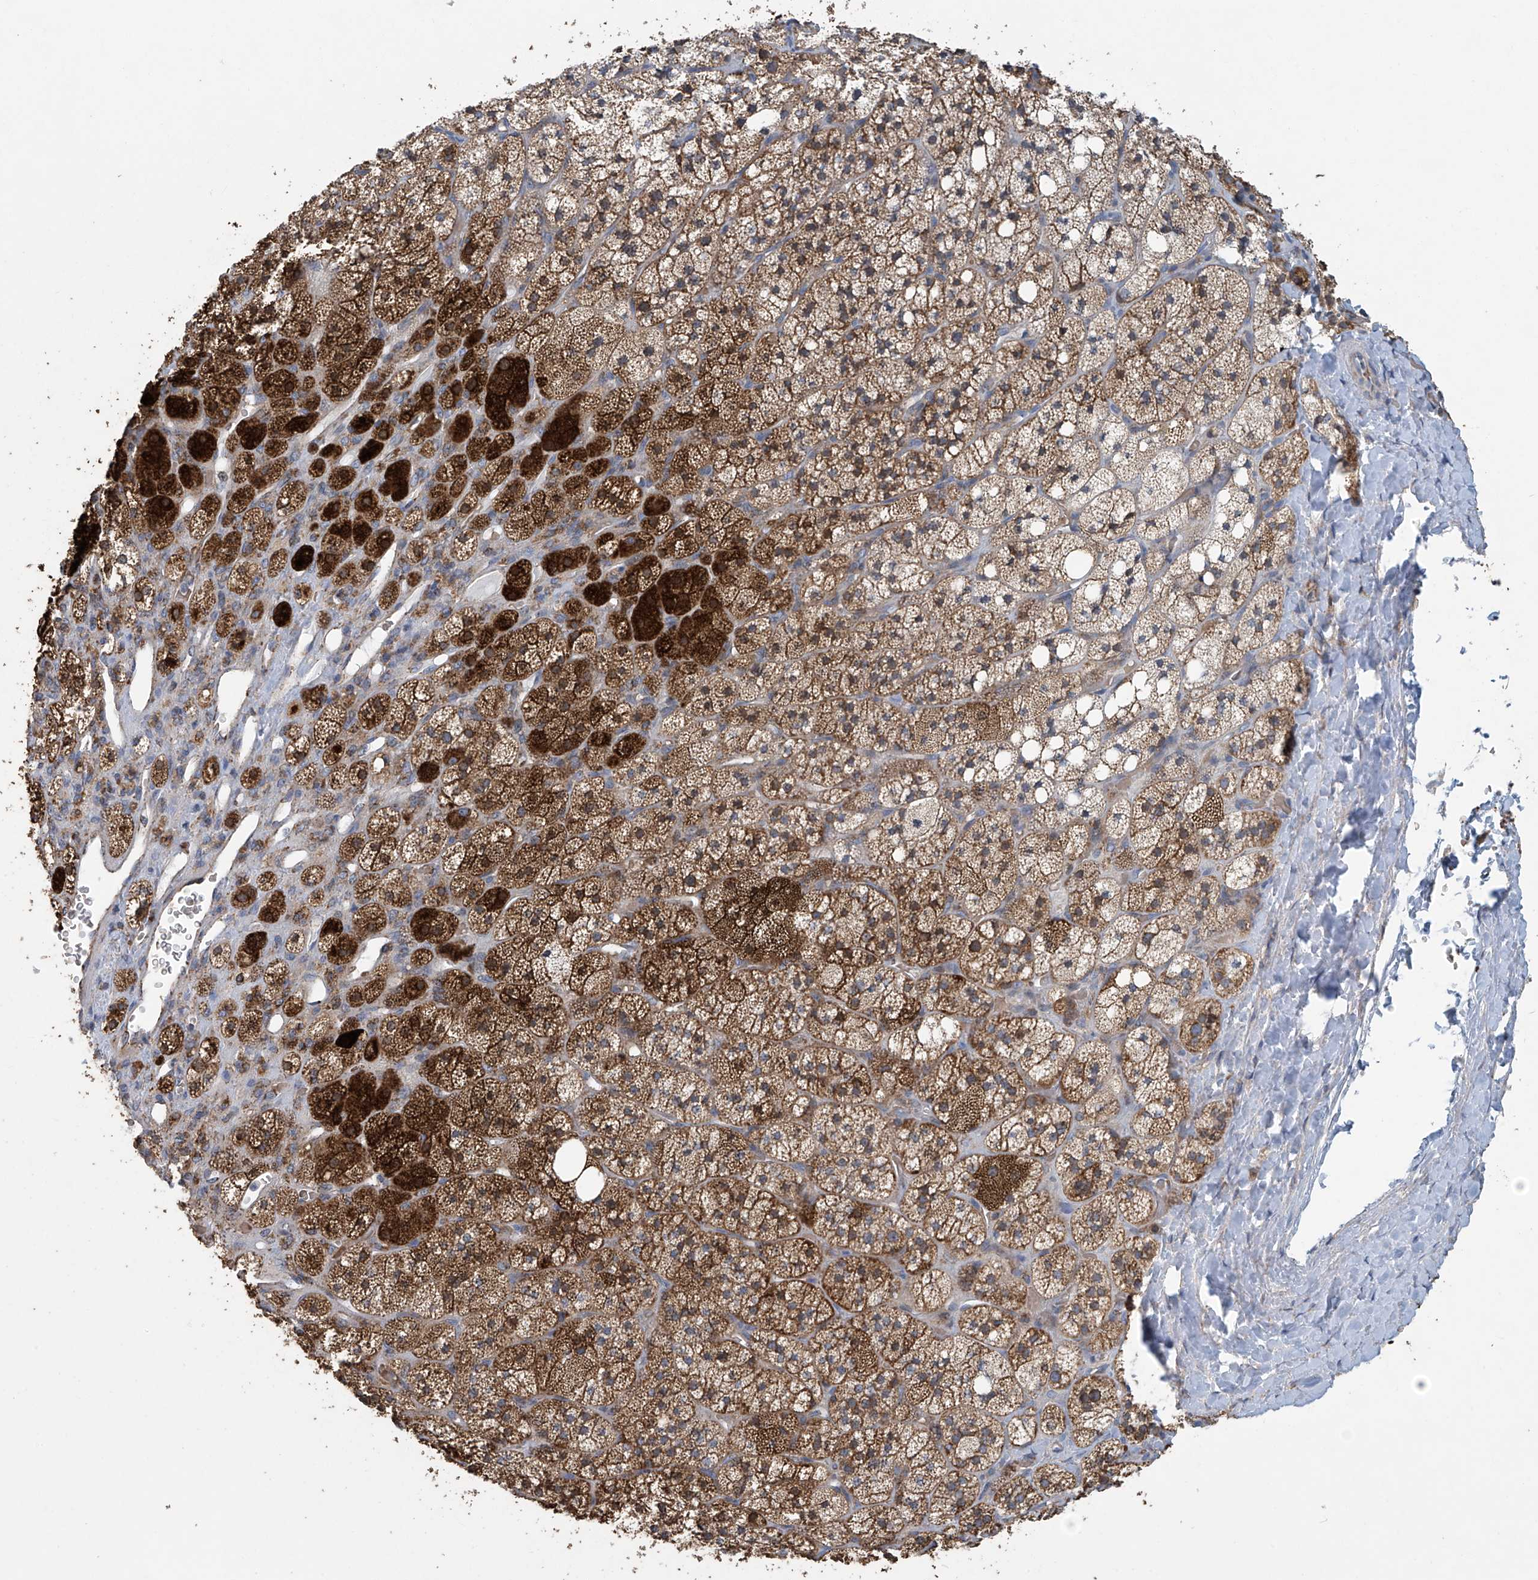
{"staining": {"intensity": "strong", "quantity": ">75%", "location": "cytoplasmic/membranous"}, "tissue": "adrenal gland", "cell_type": "Glandular cells", "image_type": "normal", "snomed": [{"axis": "morphology", "description": "Normal tissue, NOS"}, {"axis": "topography", "description": "Adrenal gland"}], "caption": "Immunohistochemical staining of normal adrenal gland reveals high levels of strong cytoplasmic/membranous positivity in approximately >75% of glandular cells.", "gene": "COMMD1", "patient": {"sex": "male", "age": 61}}